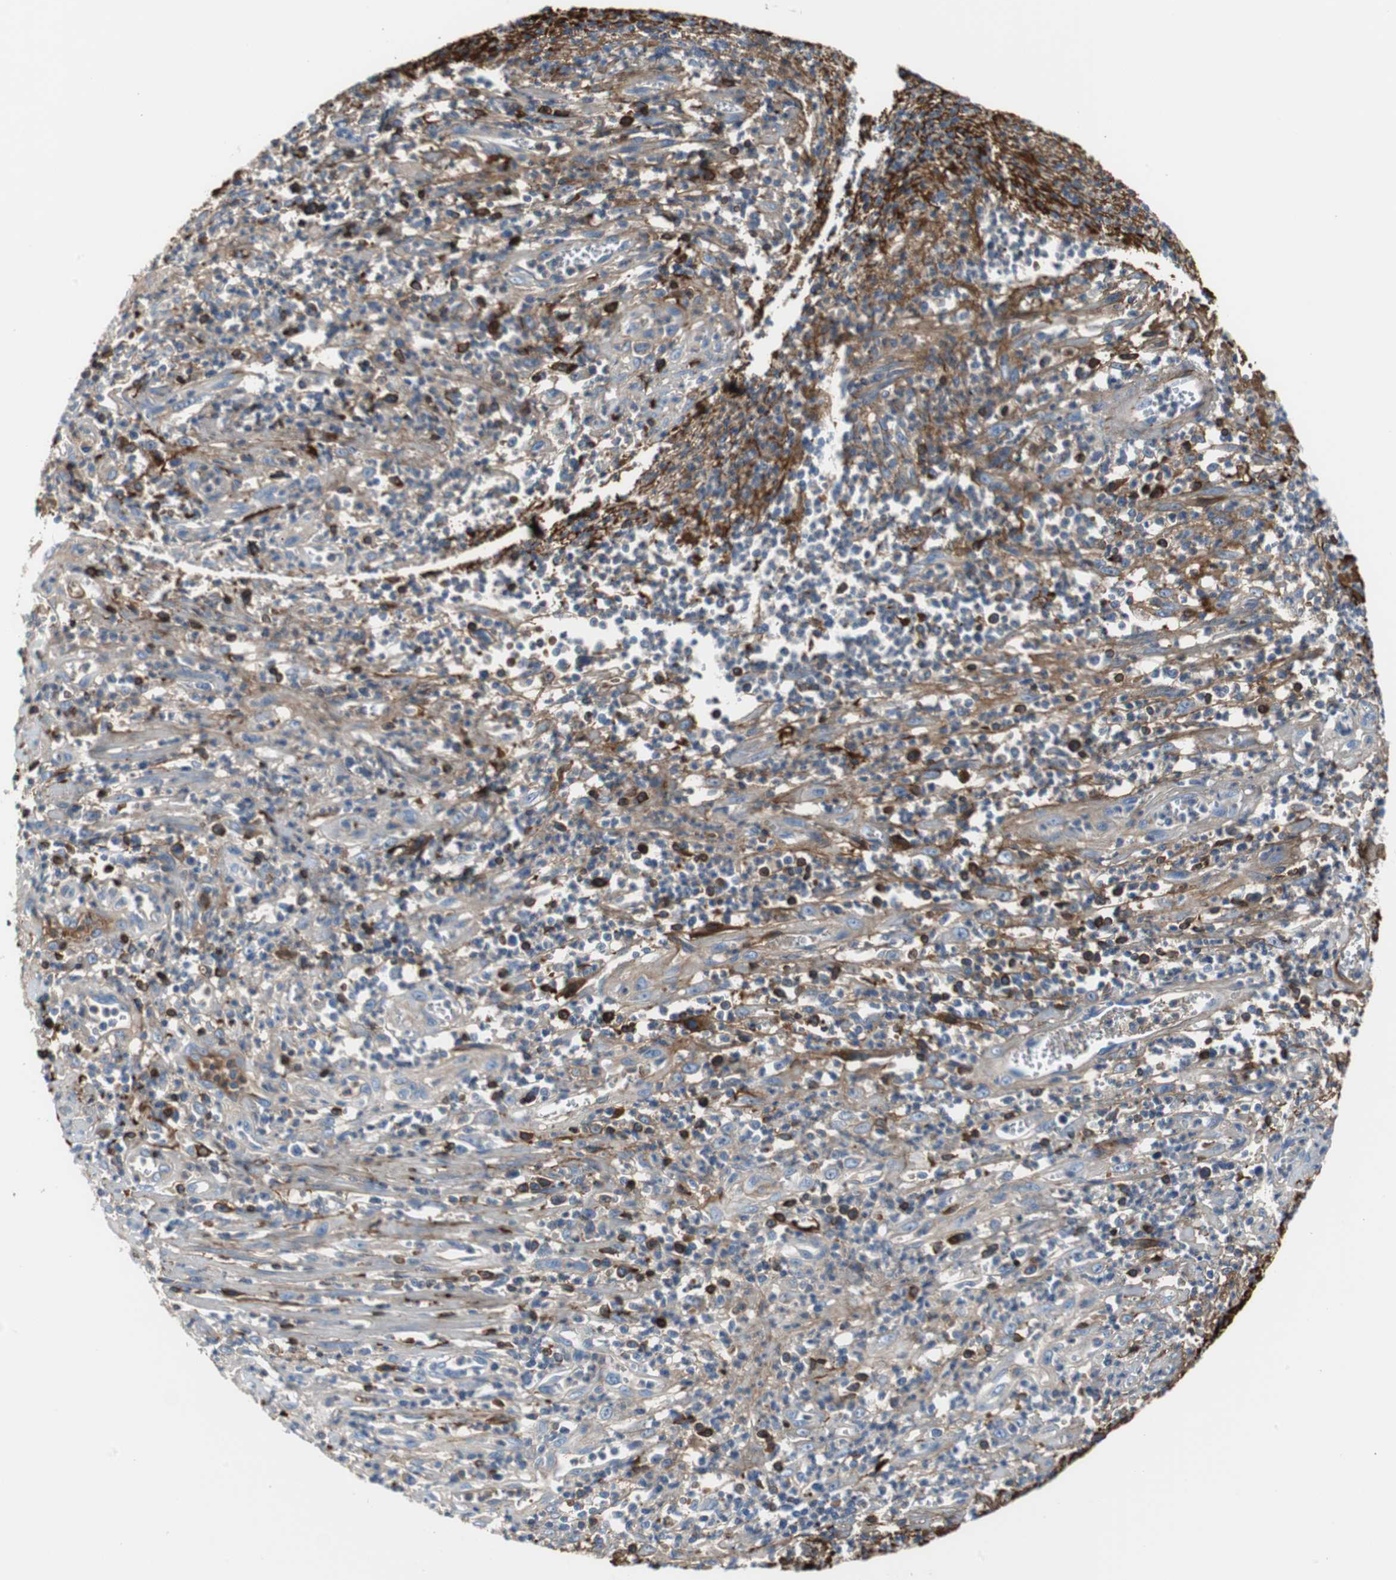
{"staining": {"intensity": "weak", "quantity": "25%-75%", "location": "cytoplasmic/membranous"}, "tissue": "pancreatic cancer", "cell_type": "Tumor cells", "image_type": "cancer", "snomed": [{"axis": "morphology", "description": "Normal tissue, NOS"}, {"axis": "topography", "description": "Lymph node"}], "caption": "Protein expression by immunohistochemistry (IHC) shows weak cytoplasmic/membranous staining in about 25%-75% of tumor cells in pancreatic cancer. Immunohistochemistry stains the protein in brown and the nuclei are stained blue.", "gene": "APCS", "patient": {"sex": "male", "age": 50}}